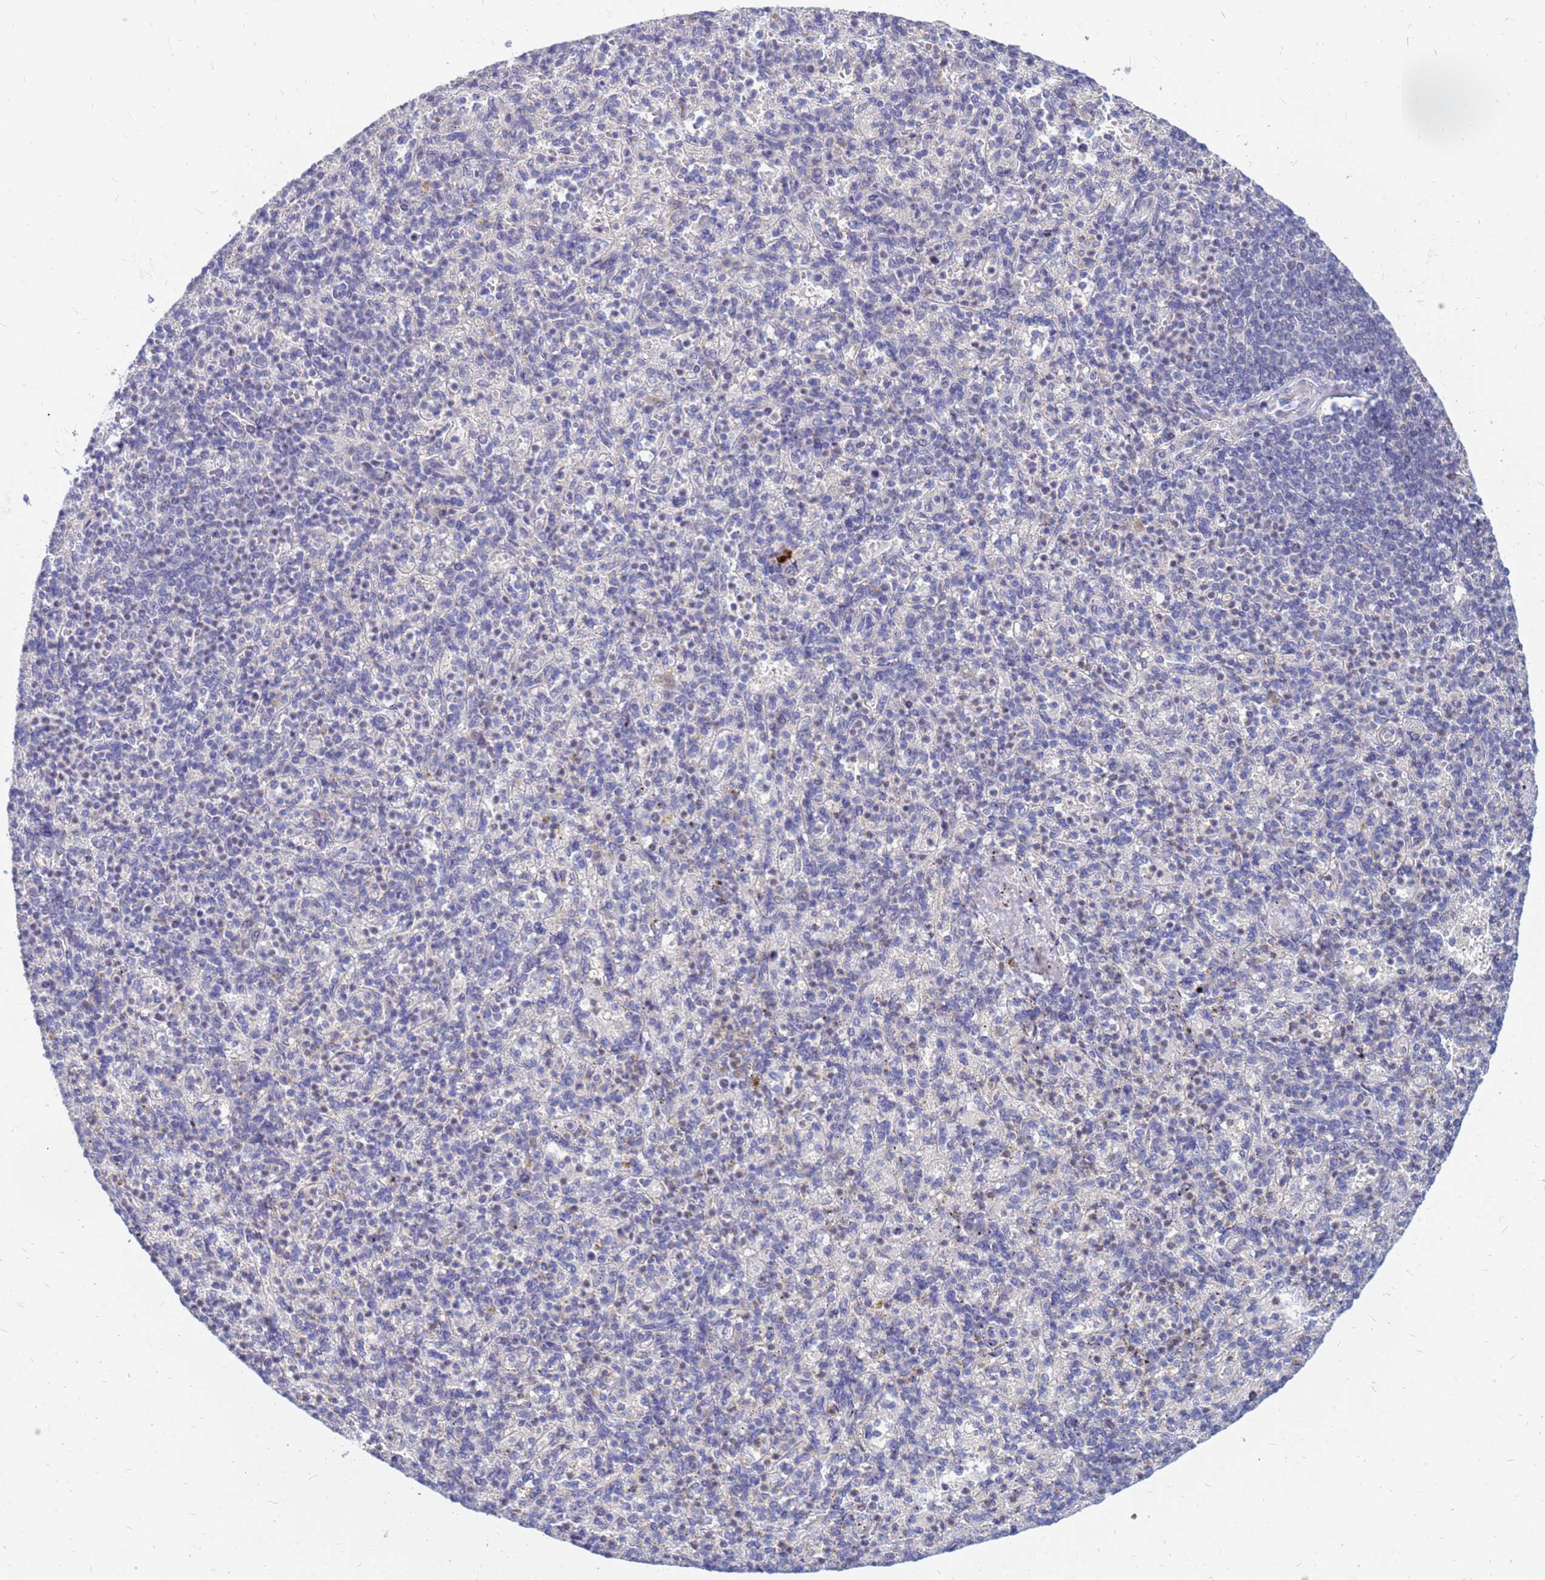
{"staining": {"intensity": "weak", "quantity": "<25%", "location": "nuclear"}, "tissue": "spleen", "cell_type": "Cells in red pulp", "image_type": "normal", "snomed": [{"axis": "morphology", "description": "Normal tissue, NOS"}, {"axis": "topography", "description": "Spleen"}], "caption": "A high-resolution histopathology image shows immunohistochemistry (IHC) staining of normal spleen, which shows no significant expression in cells in red pulp.", "gene": "SRGAP3", "patient": {"sex": "female", "age": 74}}